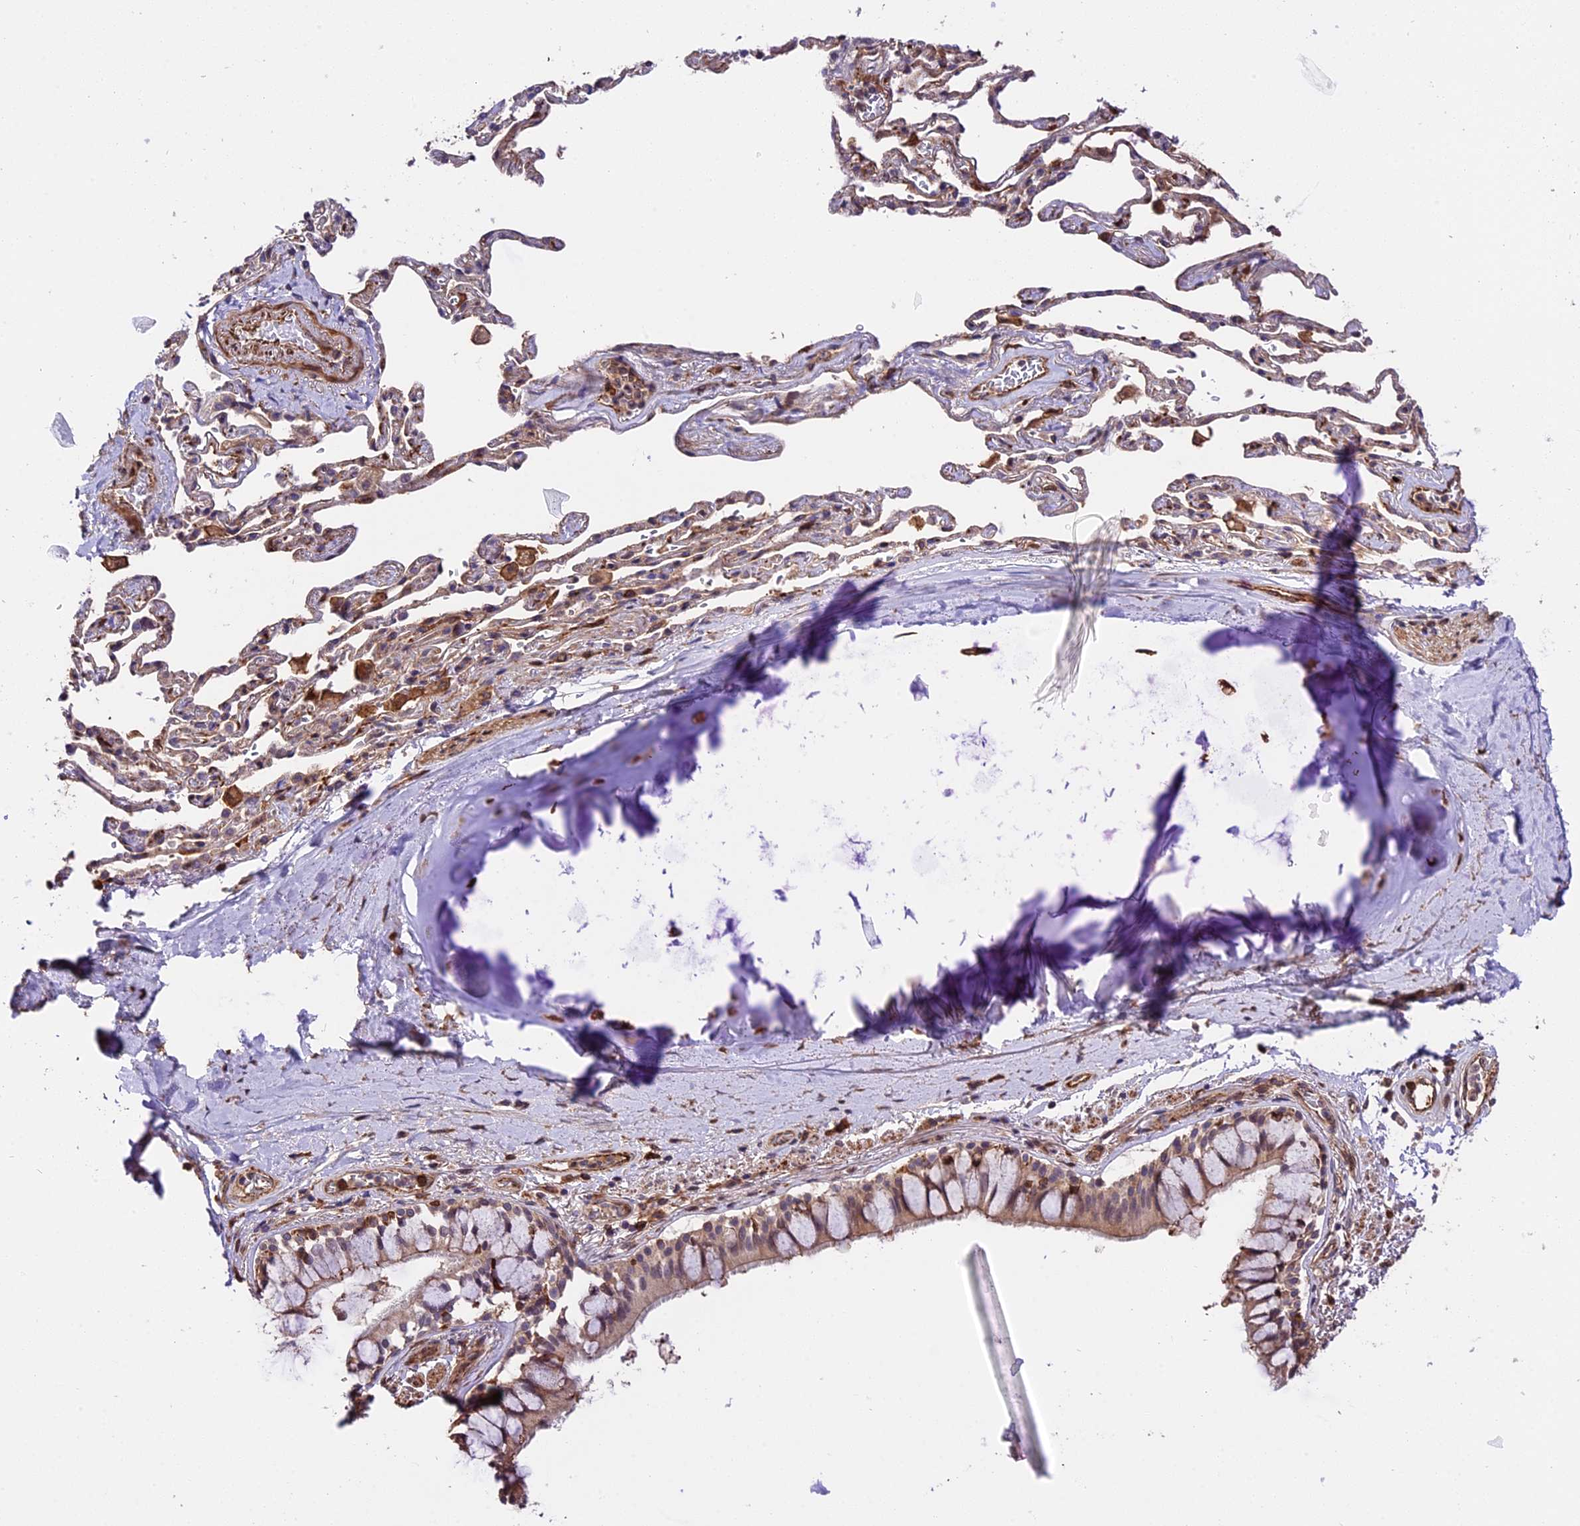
{"staining": {"intensity": "moderate", "quantity": ">75%", "location": "cytoplasmic/membranous"}, "tissue": "bronchus", "cell_type": "Respiratory epithelial cells", "image_type": "normal", "snomed": [{"axis": "morphology", "description": "Normal tissue, NOS"}, {"axis": "topography", "description": "Cartilage tissue"}], "caption": "The photomicrograph exhibits immunohistochemical staining of normal bronchus. There is moderate cytoplasmic/membranous positivity is seen in approximately >75% of respiratory epithelial cells. The staining is performed using DAB brown chromogen to label protein expression. The nuclei are counter-stained blue using hematoxylin.", "gene": "HERPUD1", "patient": {"sex": "male", "age": 63}}